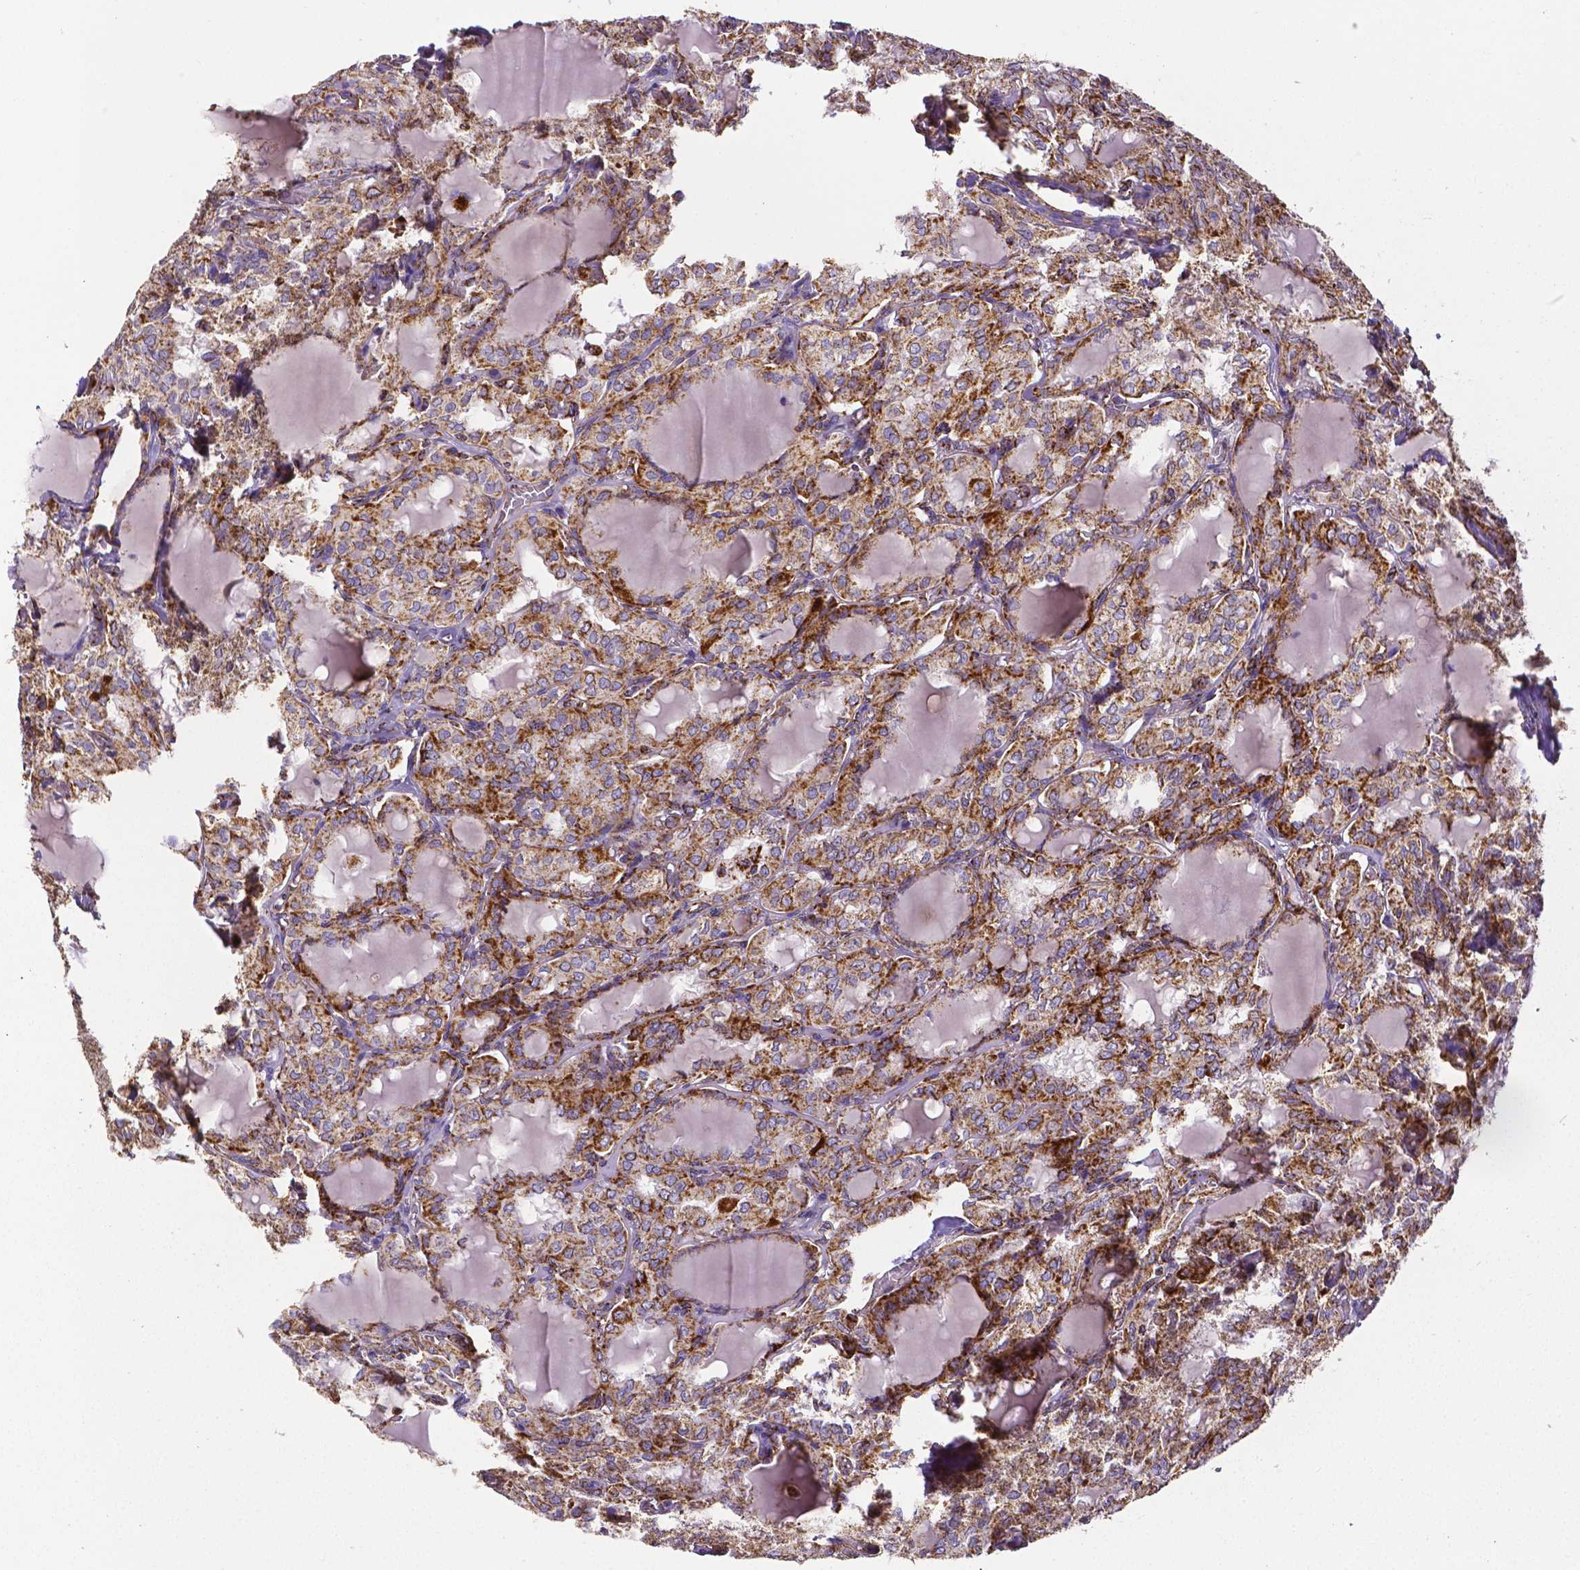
{"staining": {"intensity": "moderate", "quantity": ">75%", "location": "cytoplasmic/membranous"}, "tissue": "thyroid cancer", "cell_type": "Tumor cells", "image_type": "cancer", "snomed": [{"axis": "morphology", "description": "Papillary adenocarcinoma, NOS"}, {"axis": "topography", "description": "Thyroid gland"}], "caption": "Immunohistochemical staining of human thyroid cancer (papillary adenocarcinoma) displays medium levels of moderate cytoplasmic/membranous protein staining in about >75% of tumor cells.", "gene": "MACC1", "patient": {"sex": "male", "age": 20}}